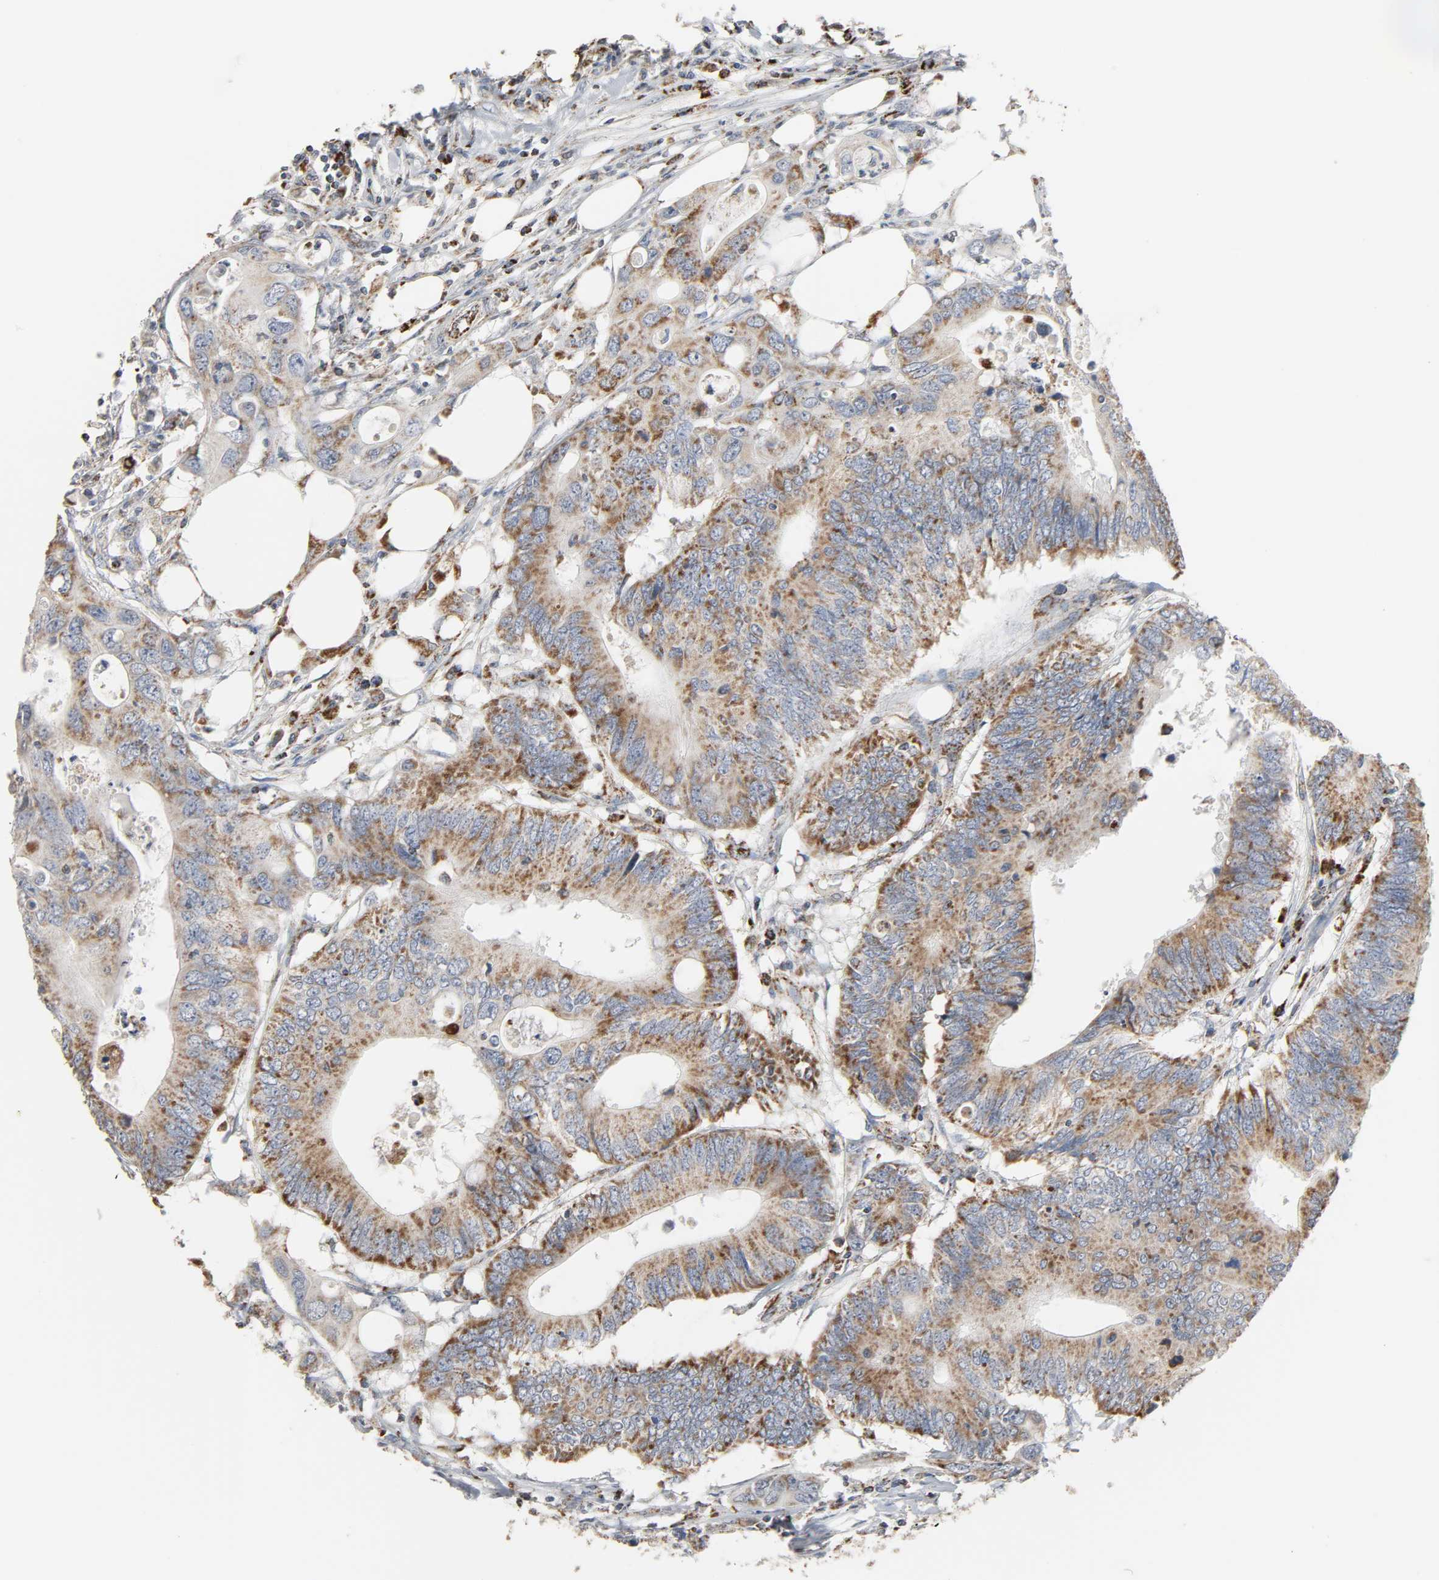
{"staining": {"intensity": "strong", "quantity": "25%-75%", "location": "cytoplasmic/membranous"}, "tissue": "colorectal cancer", "cell_type": "Tumor cells", "image_type": "cancer", "snomed": [{"axis": "morphology", "description": "Adenocarcinoma, NOS"}, {"axis": "topography", "description": "Colon"}], "caption": "This is a micrograph of IHC staining of adenocarcinoma (colorectal), which shows strong staining in the cytoplasmic/membranous of tumor cells.", "gene": "ACAT1", "patient": {"sex": "male", "age": 71}}